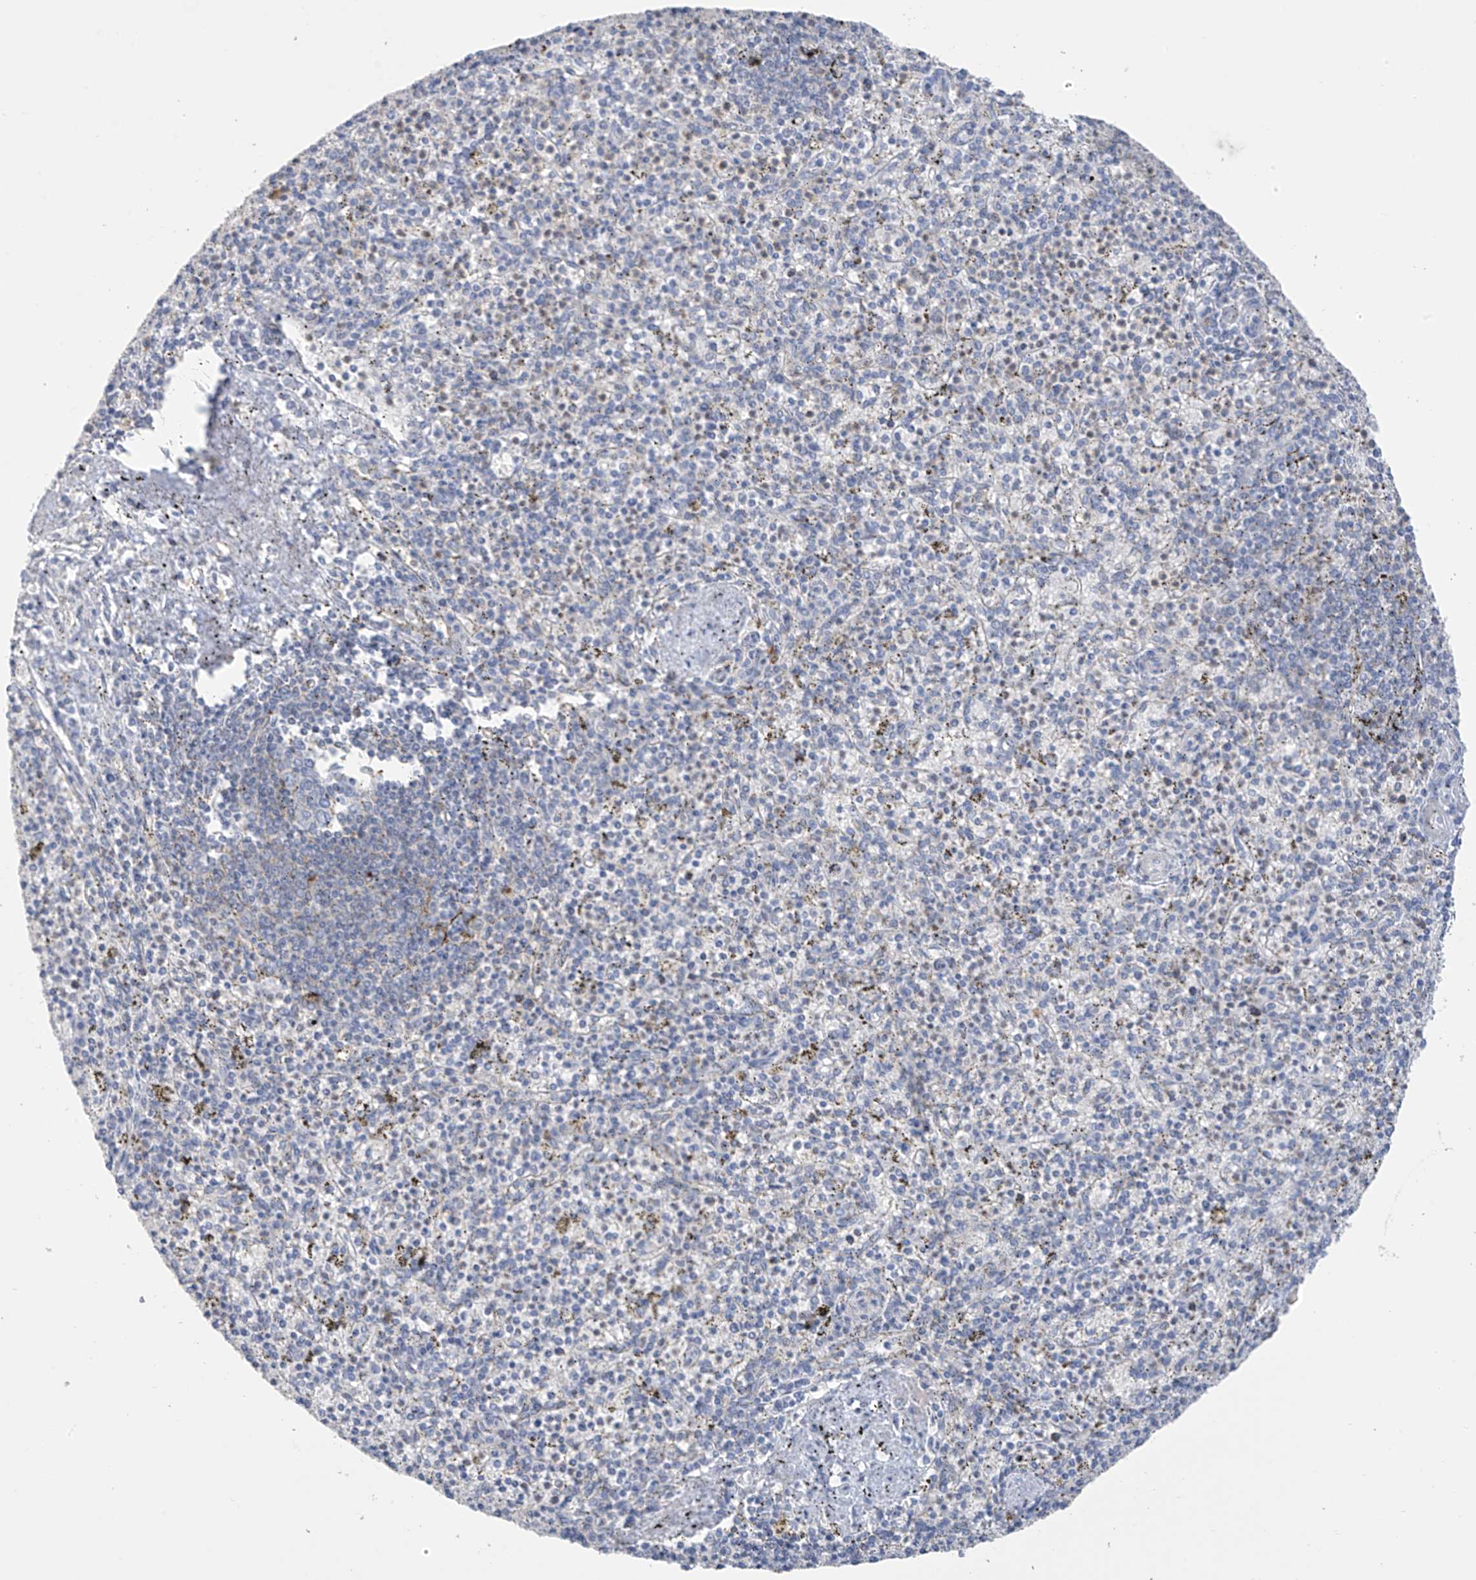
{"staining": {"intensity": "negative", "quantity": "none", "location": "none"}, "tissue": "spleen", "cell_type": "Cells in red pulp", "image_type": "normal", "snomed": [{"axis": "morphology", "description": "Normal tissue, NOS"}, {"axis": "topography", "description": "Spleen"}], "caption": "This image is of benign spleen stained with immunohistochemistry to label a protein in brown with the nuclei are counter-stained blue. There is no staining in cells in red pulp.", "gene": "TRMT2B", "patient": {"sex": "male", "age": 72}}